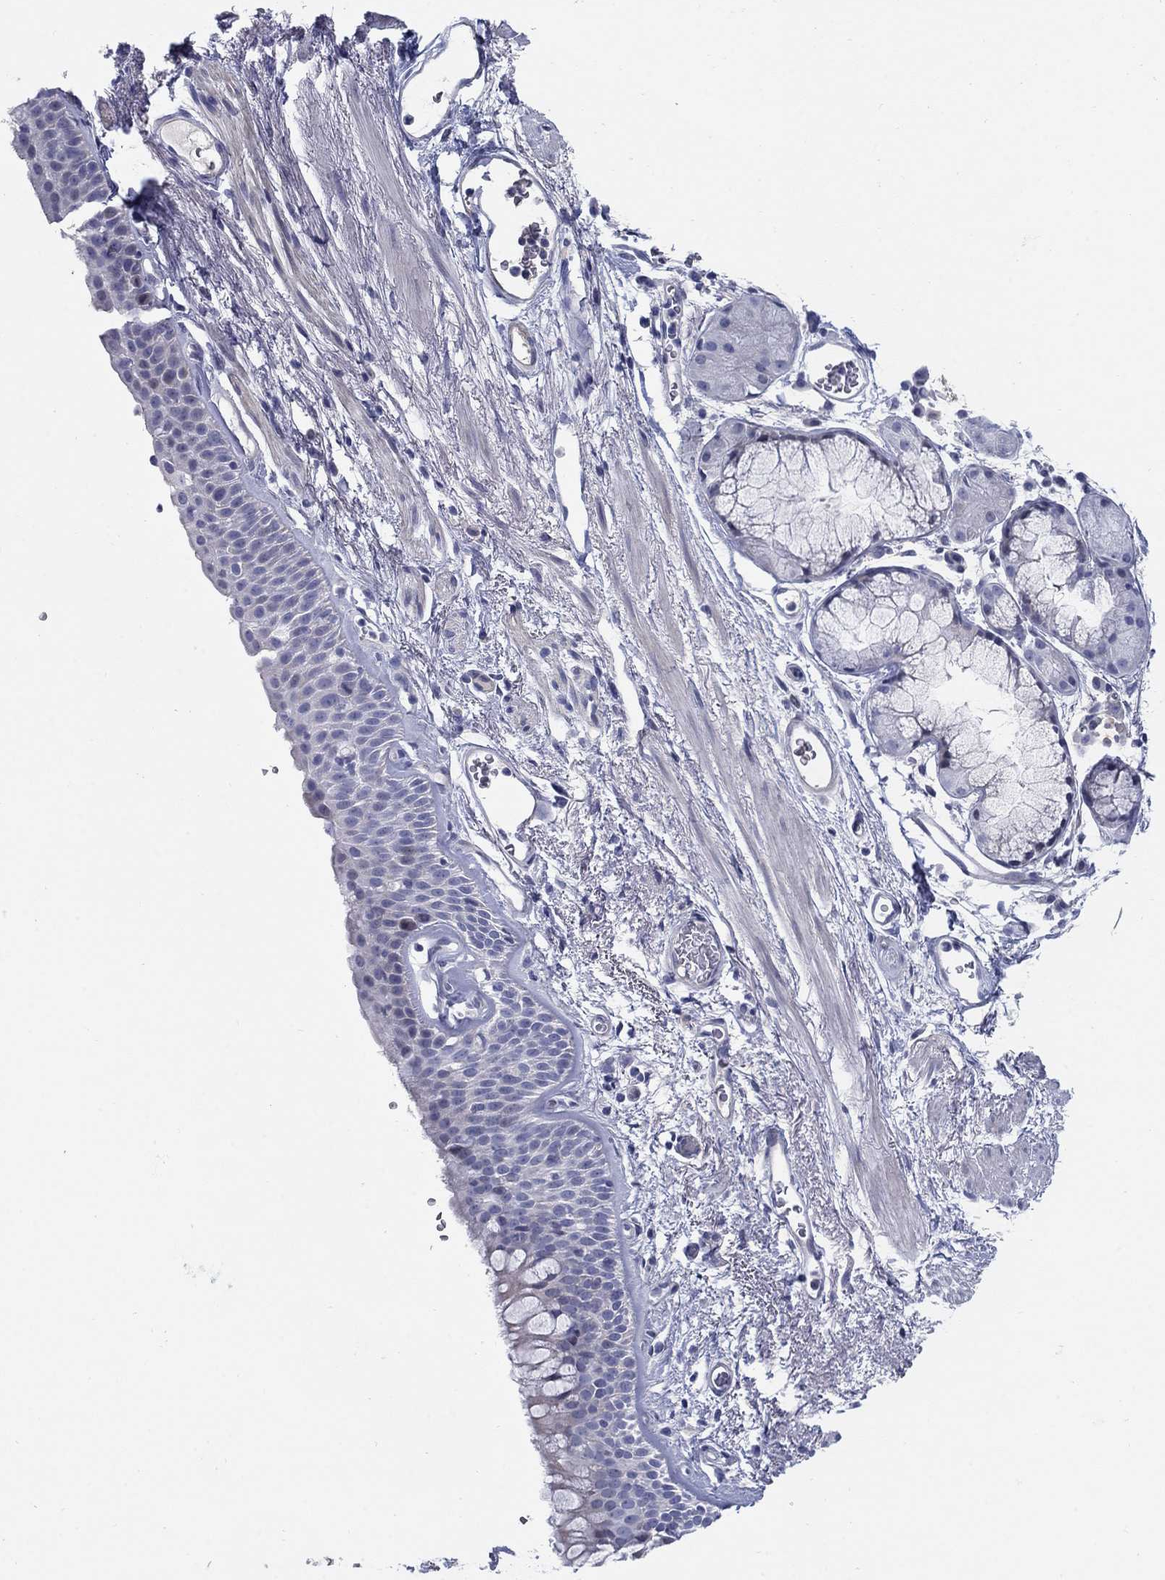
{"staining": {"intensity": "negative", "quantity": "none", "location": "none"}, "tissue": "bronchus", "cell_type": "Respiratory epithelial cells", "image_type": "normal", "snomed": [{"axis": "morphology", "description": "Normal tissue, NOS"}, {"axis": "topography", "description": "Bronchus"}, {"axis": "topography", "description": "Lung"}], "caption": "A high-resolution histopathology image shows immunohistochemistry (IHC) staining of unremarkable bronchus, which displays no significant staining in respiratory epithelial cells. (Stains: DAB immunohistochemistry (IHC) with hematoxylin counter stain, Microscopy: brightfield microscopy at high magnification).", "gene": "HEATR4", "patient": {"sex": "female", "age": 57}}